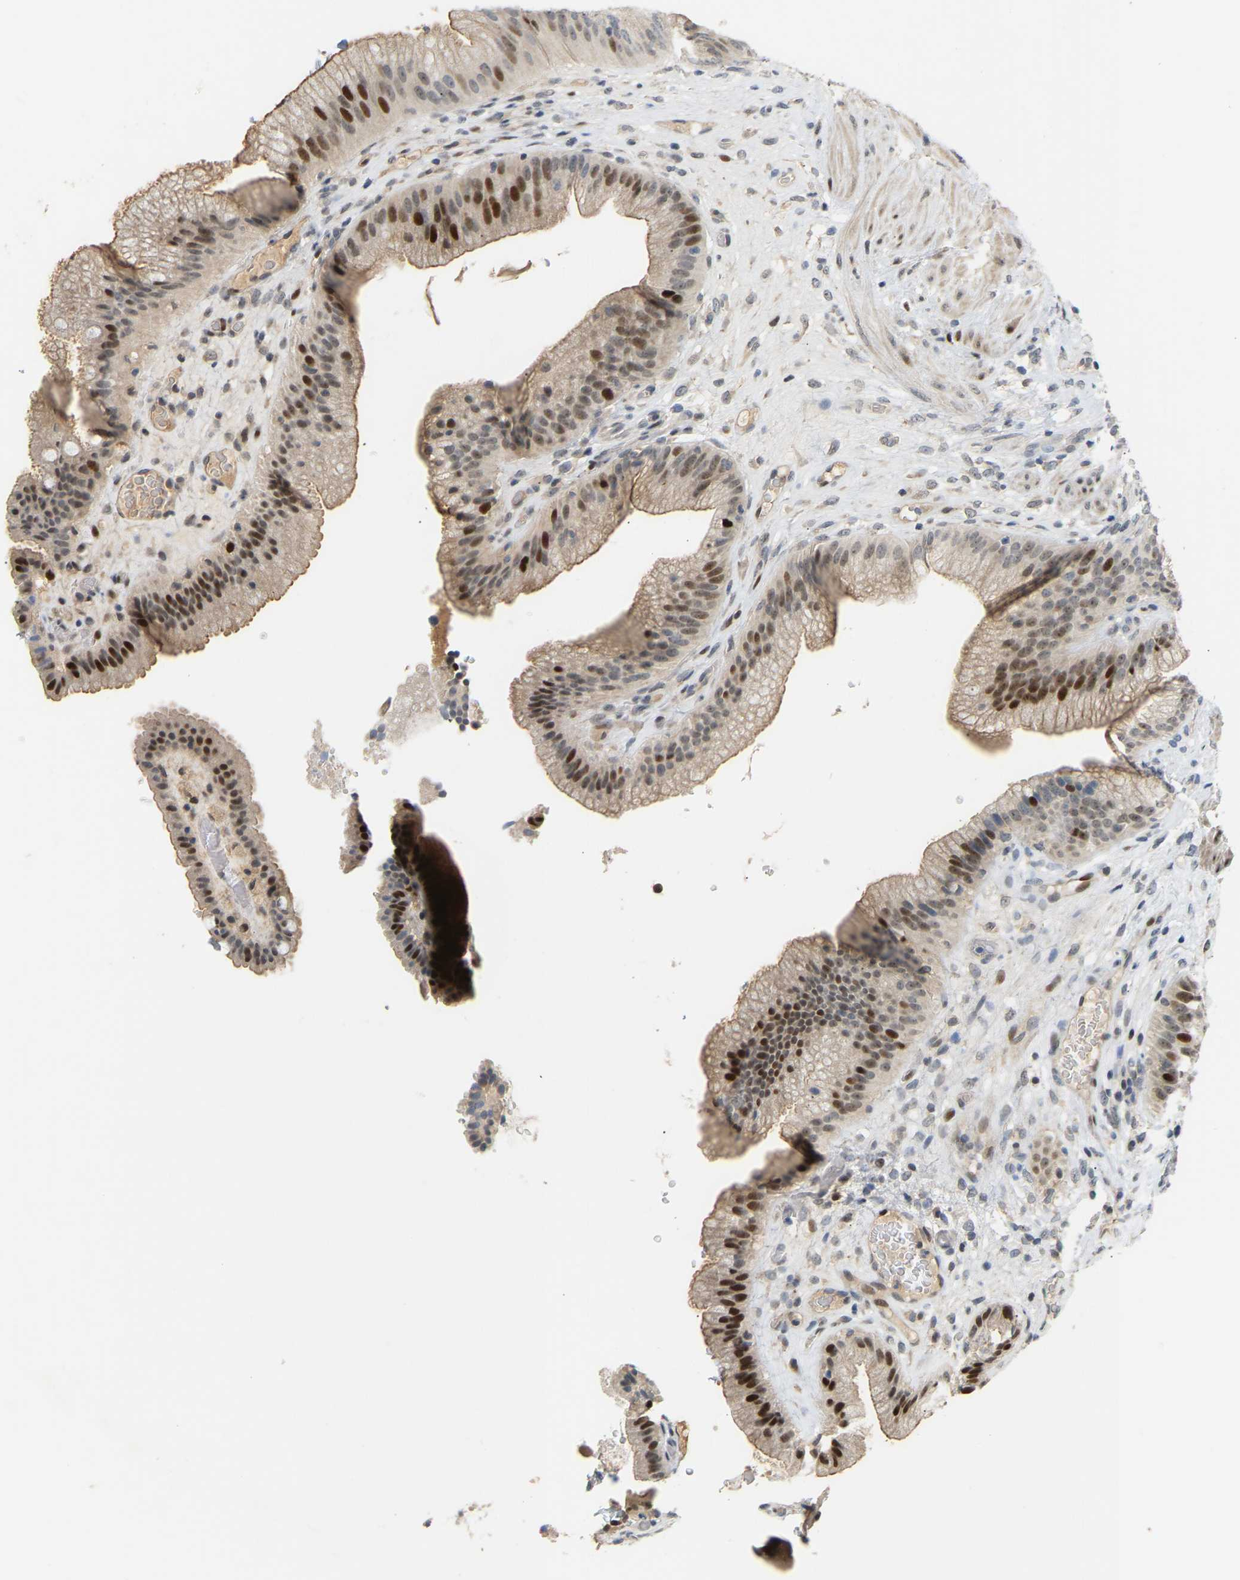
{"staining": {"intensity": "moderate", "quantity": ">75%", "location": "cytoplasmic/membranous,nuclear"}, "tissue": "gallbladder", "cell_type": "Glandular cells", "image_type": "normal", "snomed": [{"axis": "morphology", "description": "Normal tissue, NOS"}, {"axis": "topography", "description": "Gallbladder"}], "caption": "The immunohistochemical stain highlights moderate cytoplasmic/membranous,nuclear positivity in glandular cells of normal gallbladder. The staining is performed using DAB (3,3'-diaminobenzidine) brown chromogen to label protein expression. The nuclei are counter-stained blue using hematoxylin.", "gene": "PTPN4", "patient": {"sex": "male", "age": 49}}